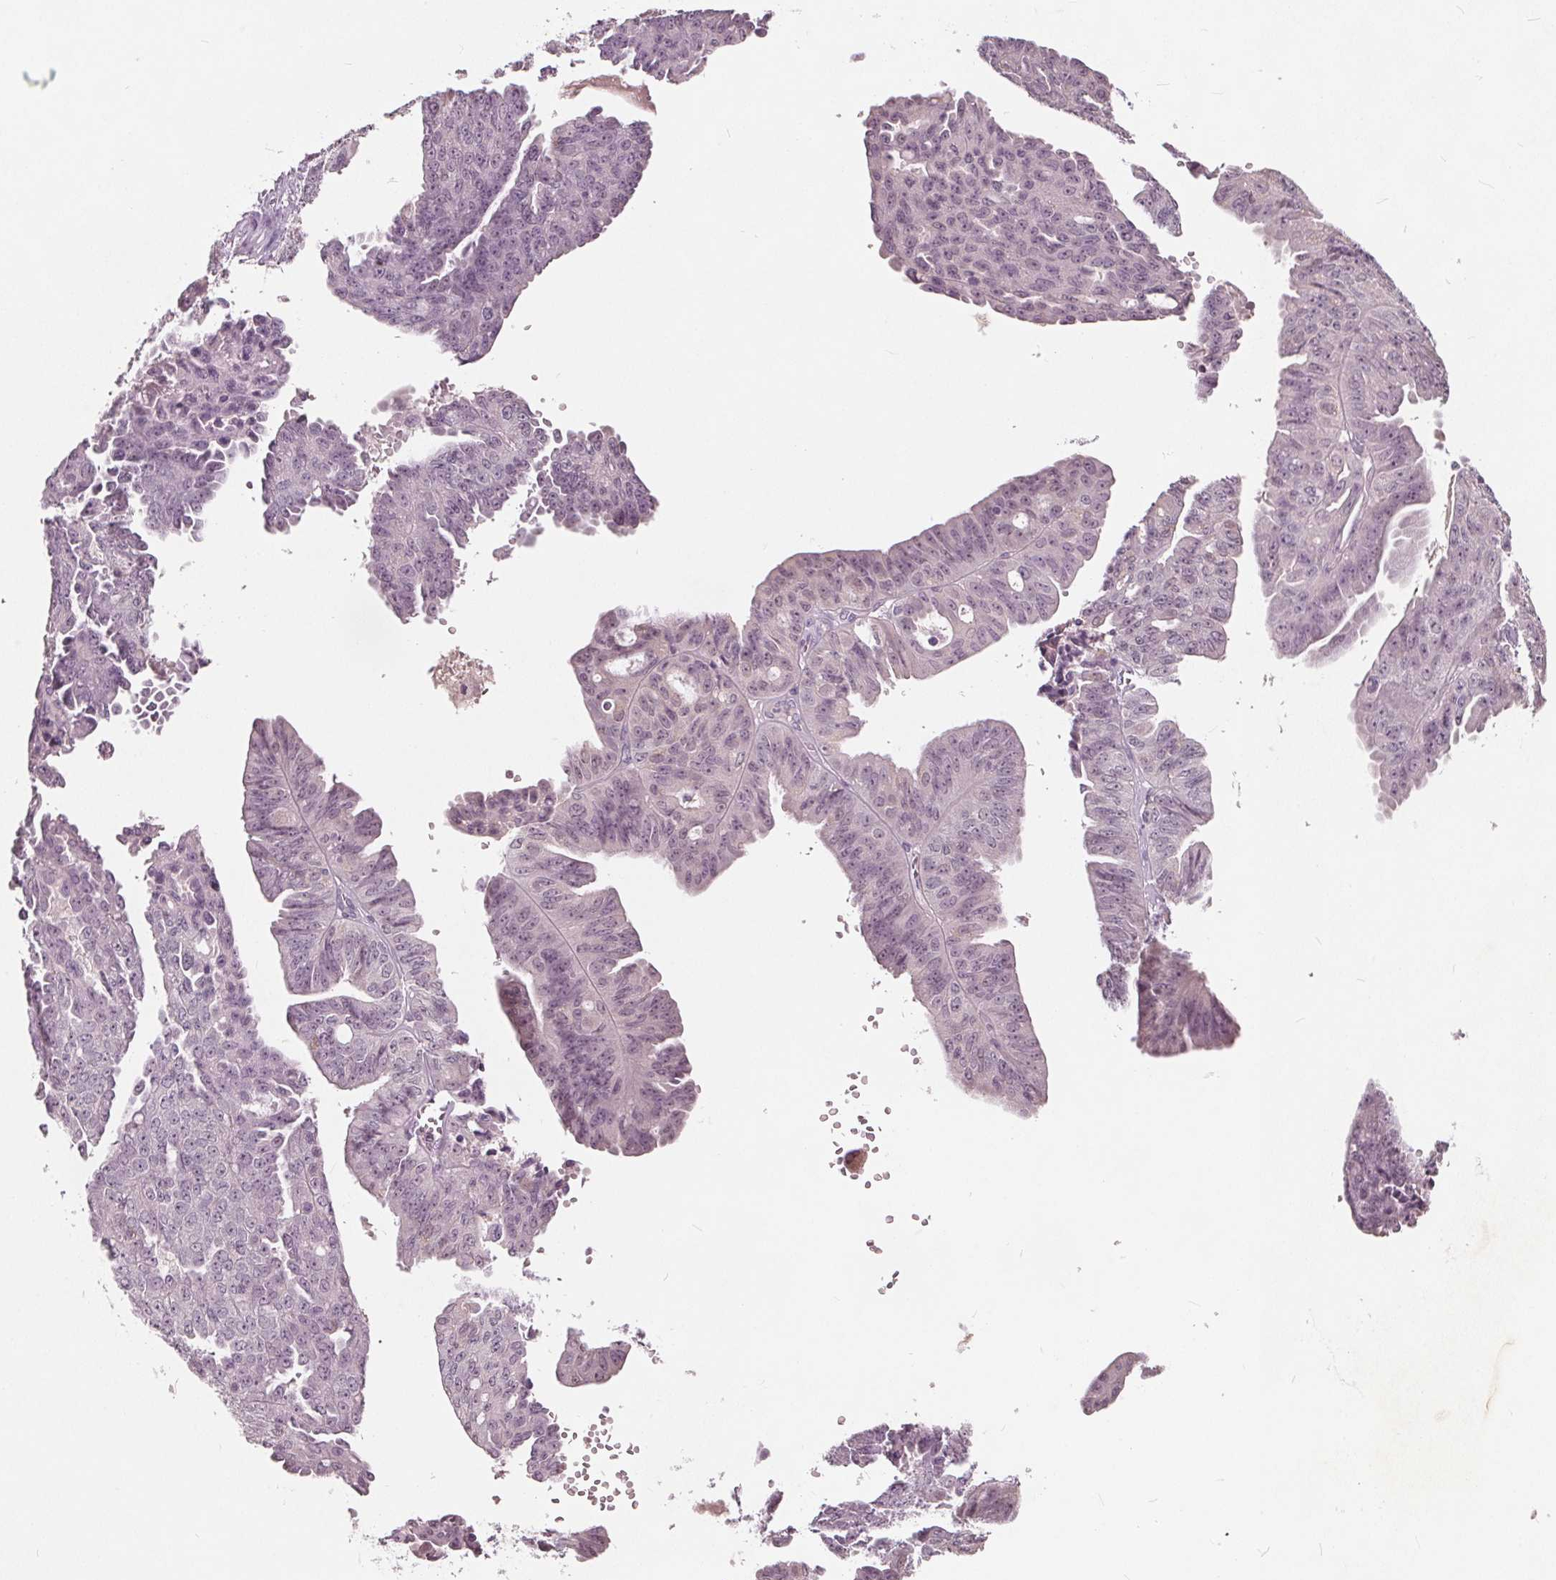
{"staining": {"intensity": "negative", "quantity": "none", "location": "none"}, "tissue": "ovarian cancer", "cell_type": "Tumor cells", "image_type": "cancer", "snomed": [{"axis": "morphology", "description": "Cystadenocarcinoma, serous, NOS"}, {"axis": "topography", "description": "Ovary"}], "caption": "Immunohistochemistry photomicrograph of neoplastic tissue: human ovarian cancer (serous cystadenocarcinoma) stained with DAB demonstrates no significant protein expression in tumor cells. (DAB immunohistochemistry with hematoxylin counter stain).", "gene": "TKFC", "patient": {"sex": "female", "age": 71}}